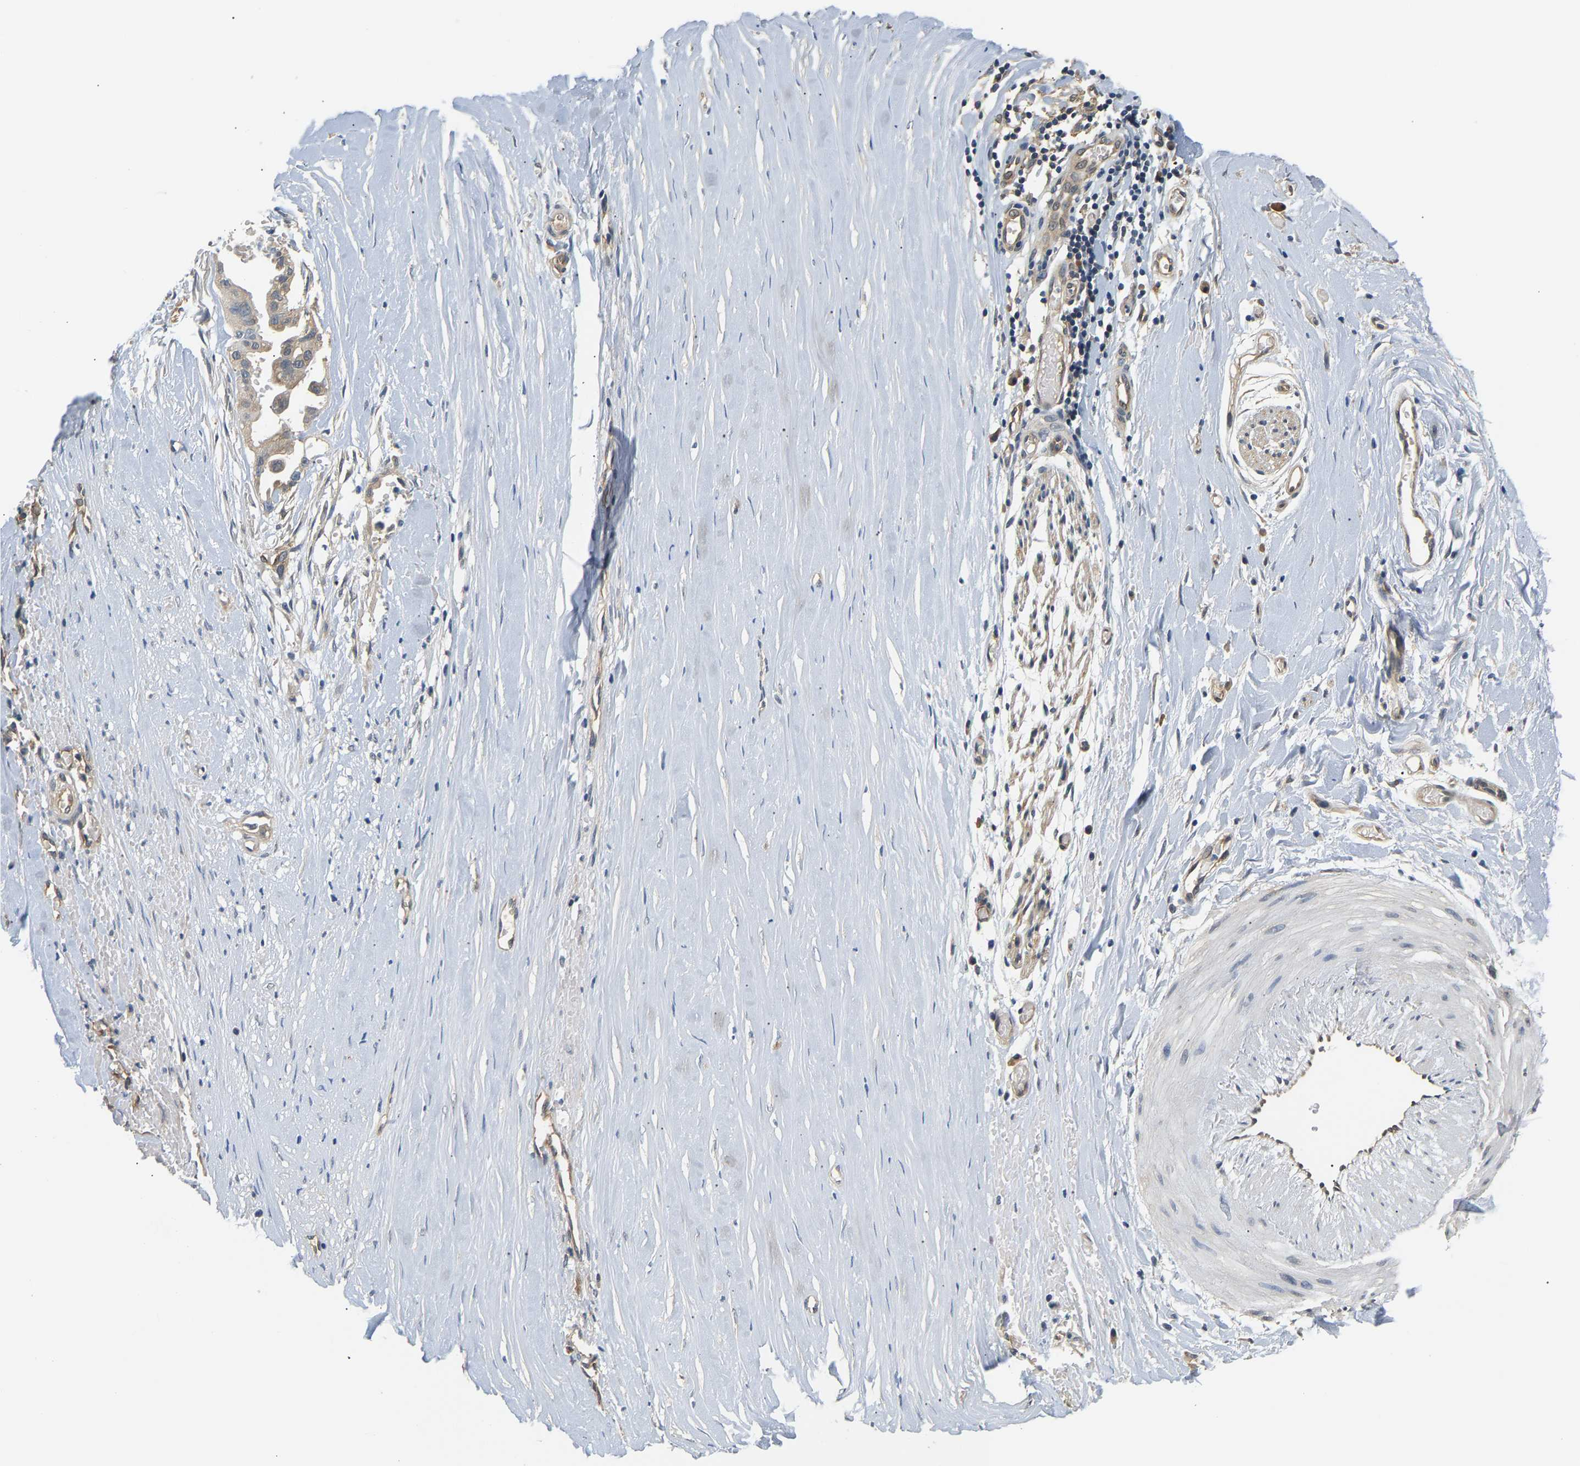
{"staining": {"intensity": "weak", "quantity": "25%-75%", "location": "cytoplasmic/membranous"}, "tissue": "liver cancer", "cell_type": "Tumor cells", "image_type": "cancer", "snomed": [{"axis": "morphology", "description": "Cholangiocarcinoma"}, {"axis": "topography", "description": "Liver"}], "caption": "Protein analysis of liver cancer tissue demonstrates weak cytoplasmic/membranous positivity in approximately 25%-75% of tumor cells.", "gene": "ARHGEF12", "patient": {"sex": "female", "age": 70}}